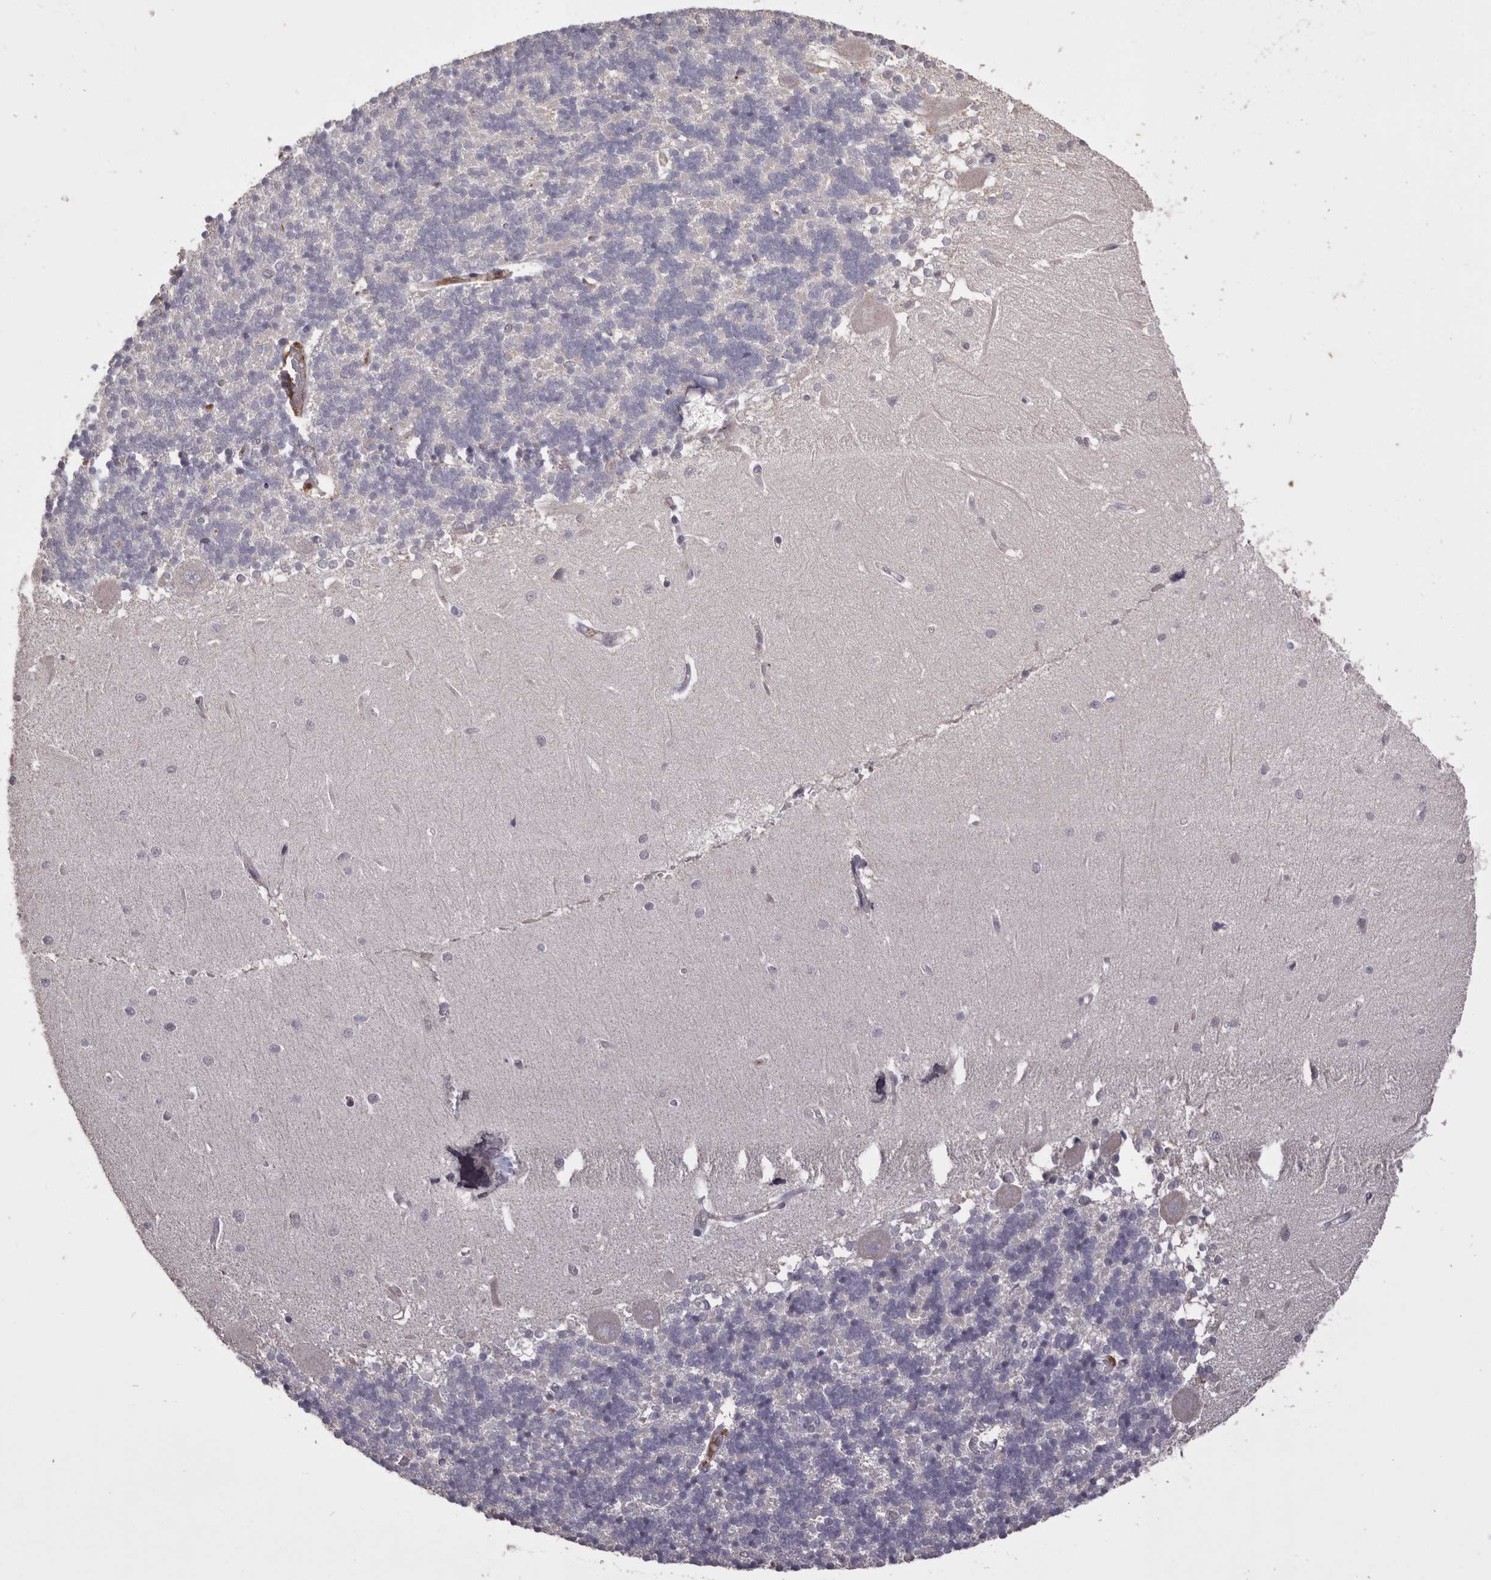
{"staining": {"intensity": "negative", "quantity": "none", "location": "none"}, "tissue": "cerebellum", "cell_type": "Cells in granular layer", "image_type": "normal", "snomed": [{"axis": "morphology", "description": "Normal tissue, NOS"}, {"axis": "topography", "description": "Cerebellum"}], "caption": "High magnification brightfield microscopy of unremarkable cerebellum stained with DAB (brown) and counterstained with hematoxylin (blue): cells in granular layer show no significant expression.", "gene": "HCAR2", "patient": {"sex": "male", "age": 37}}